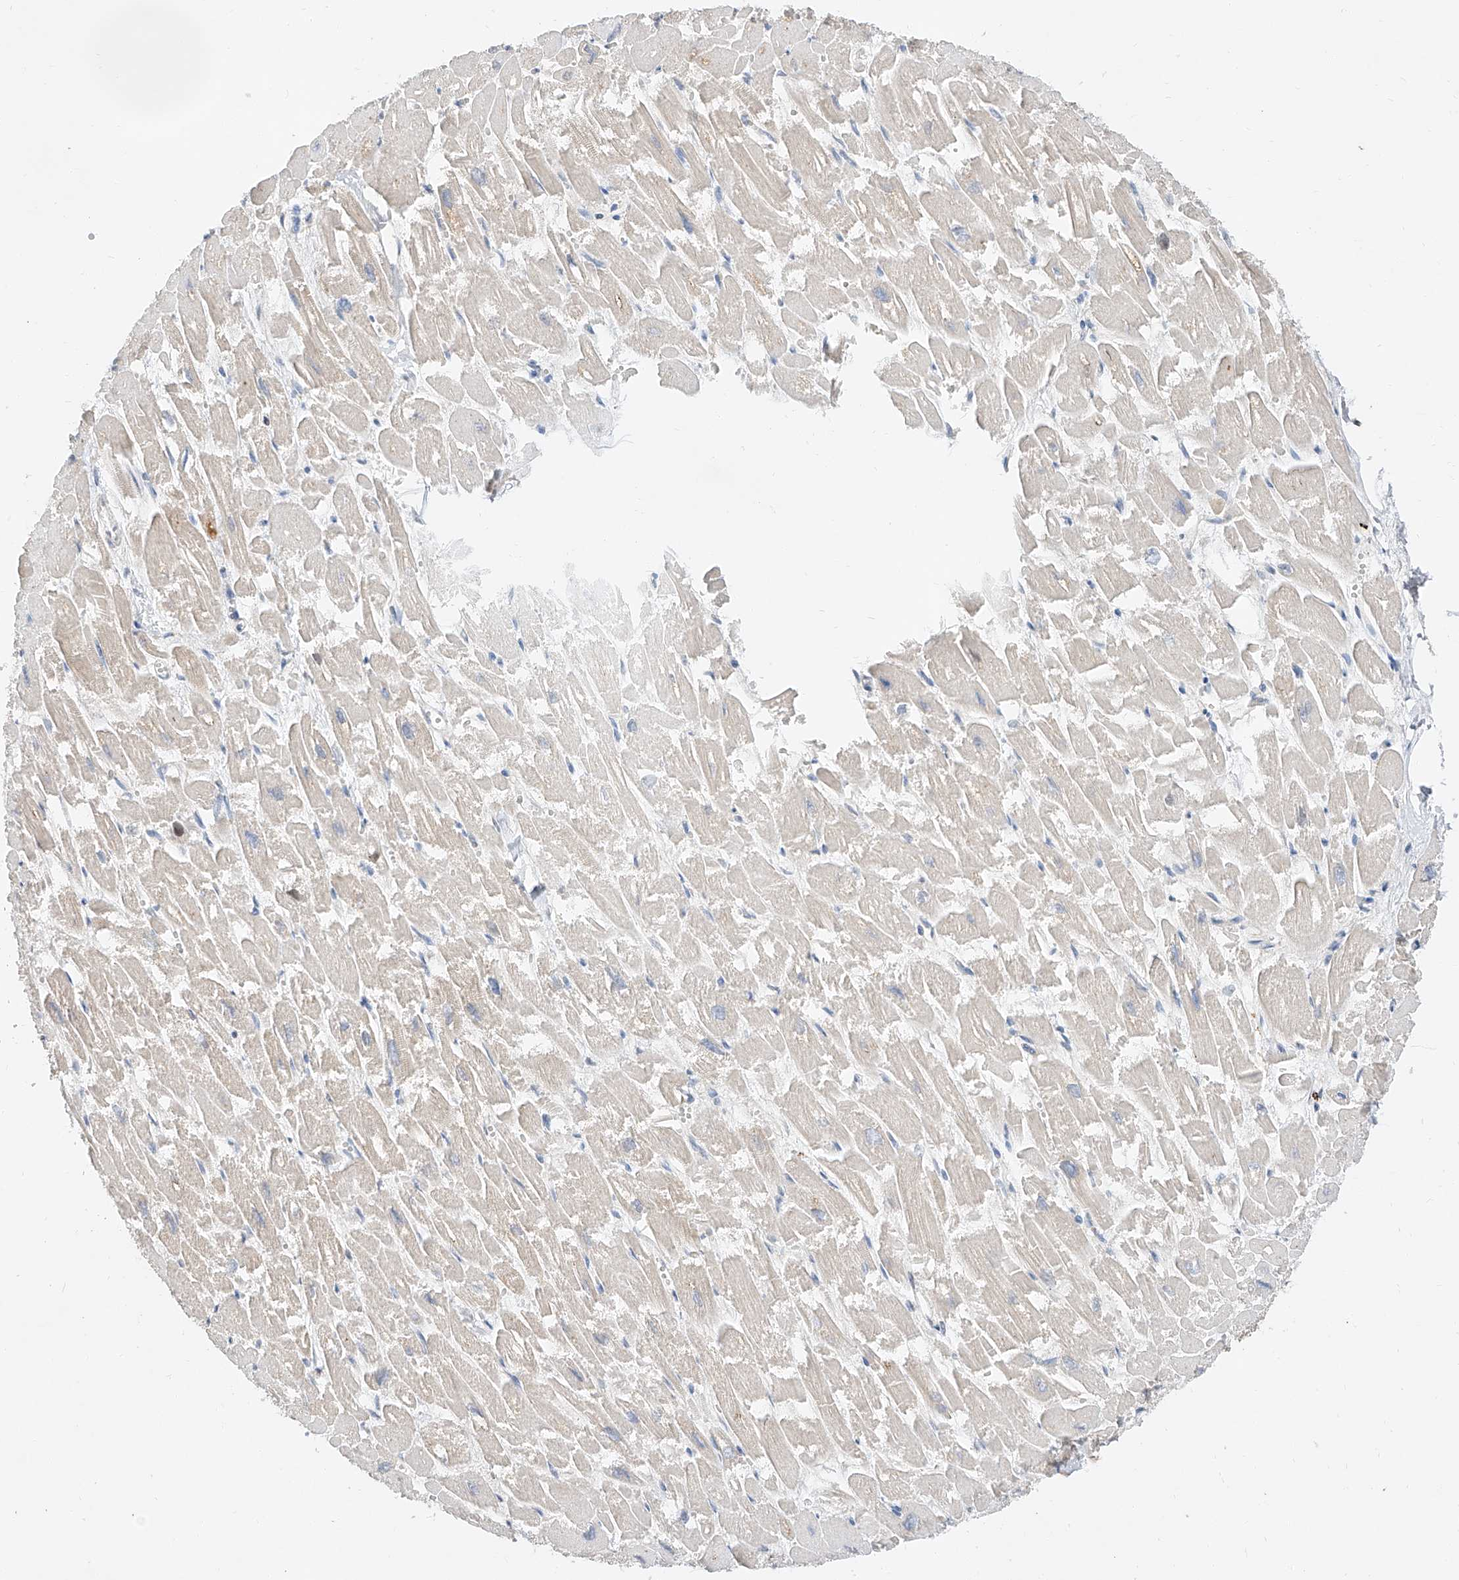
{"staining": {"intensity": "moderate", "quantity": "25%-75%", "location": "cytoplasmic/membranous"}, "tissue": "heart muscle", "cell_type": "Cardiomyocytes", "image_type": "normal", "snomed": [{"axis": "morphology", "description": "Normal tissue, NOS"}, {"axis": "topography", "description": "Heart"}], "caption": "Immunohistochemical staining of normal heart muscle demonstrates medium levels of moderate cytoplasmic/membranous expression in about 25%-75% of cardiomyocytes. (Brightfield microscopy of DAB IHC at high magnification).", "gene": "DIRAS3", "patient": {"sex": "male", "age": 54}}